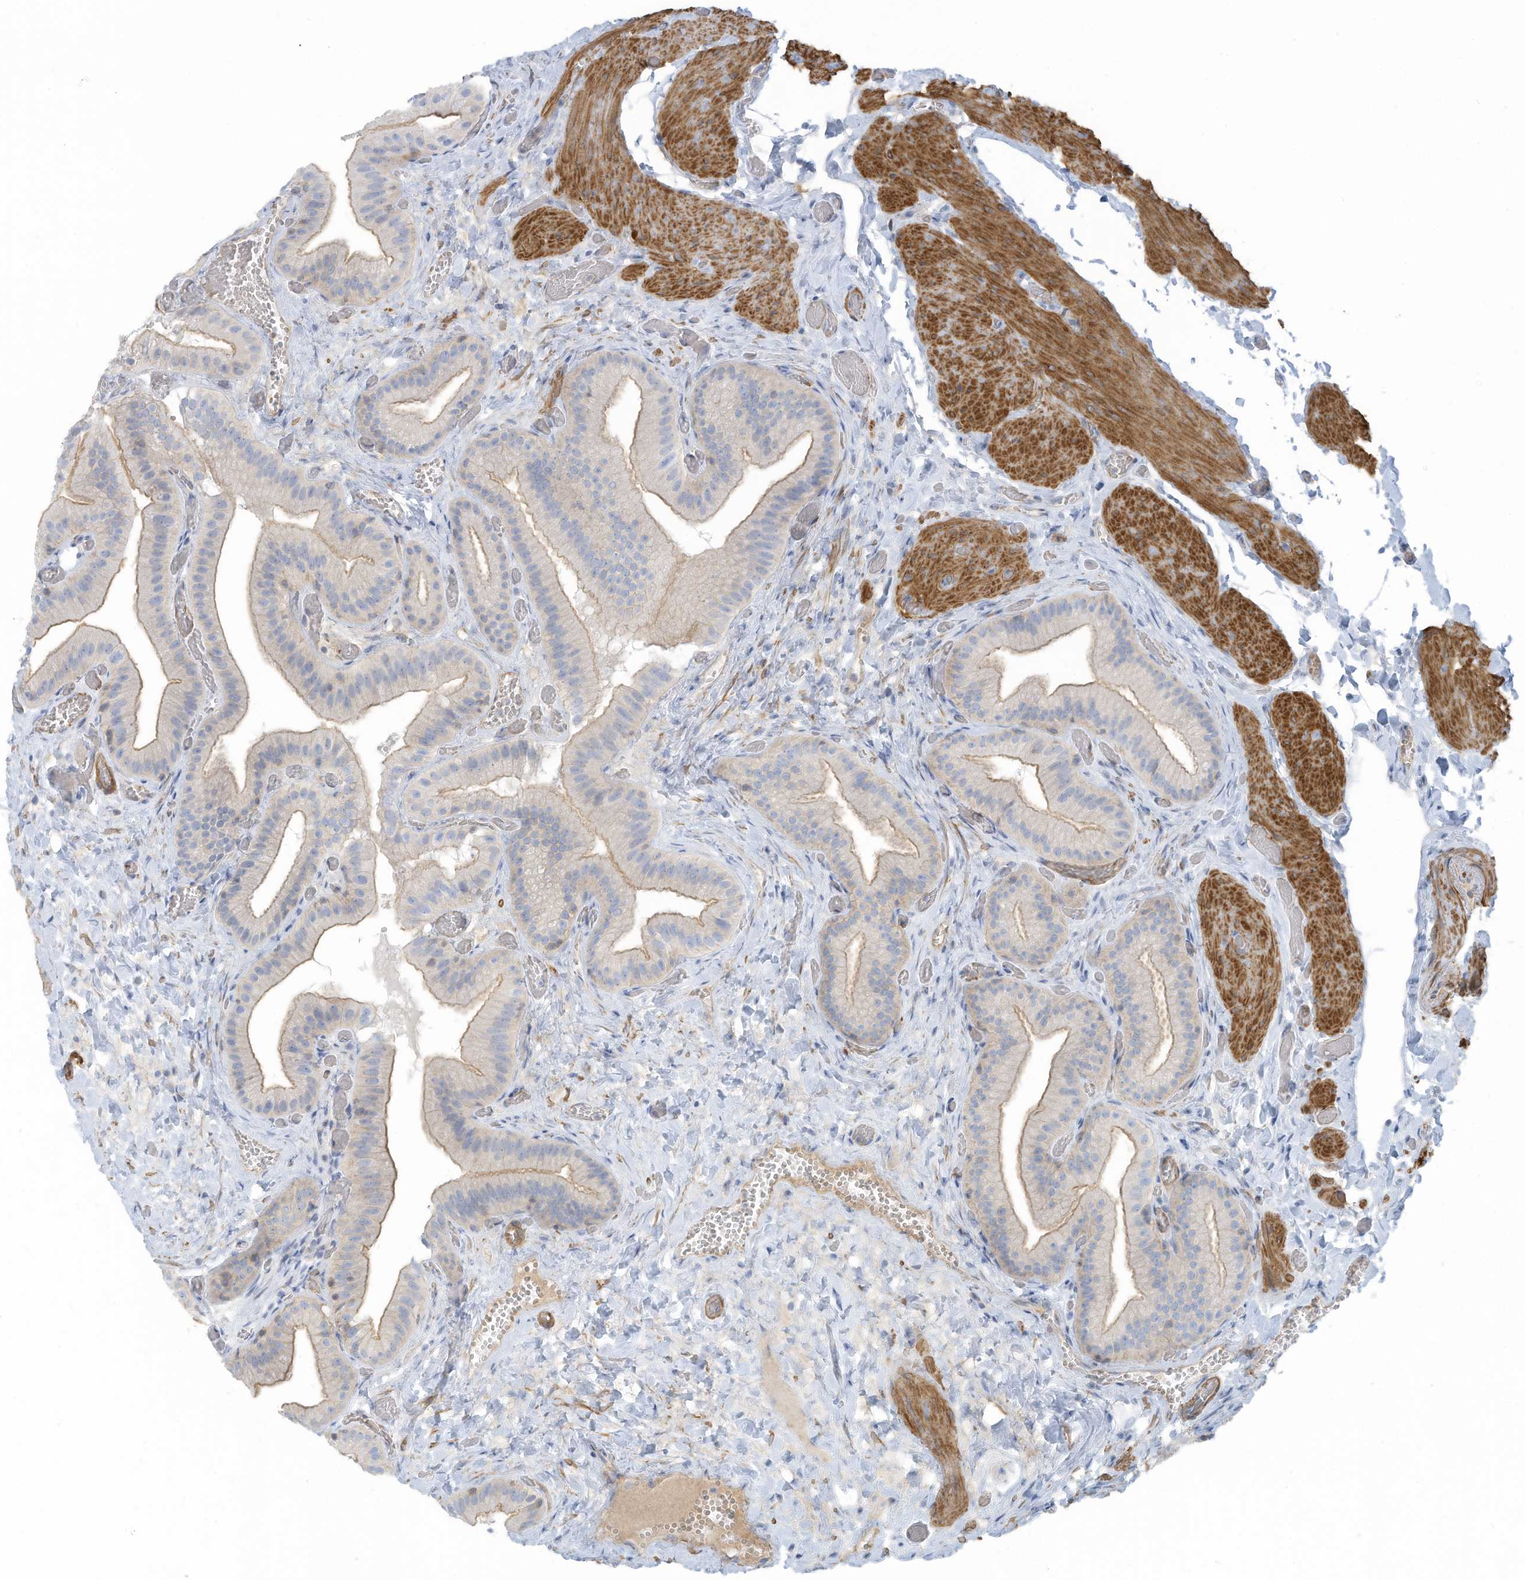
{"staining": {"intensity": "moderate", "quantity": "25%-75%", "location": "cytoplasmic/membranous"}, "tissue": "gallbladder", "cell_type": "Glandular cells", "image_type": "normal", "snomed": [{"axis": "morphology", "description": "Normal tissue, NOS"}, {"axis": "topography", "description": "Gallbladder"}], "caption": "The micrograph displays staining of benign gallbladder, revealing moderate cytoplasmic/membranous protein positivity (brown color) within glandular cells. The staining was performed using DAB (3,3'-diaminobenzidine) to visualize the protein expression in brown, while the nuclei were stained in blue with hematoxylin (Magnification: 20x).", "gene": "ZNF846", "patient": {"sex": "female", "age": 64}}